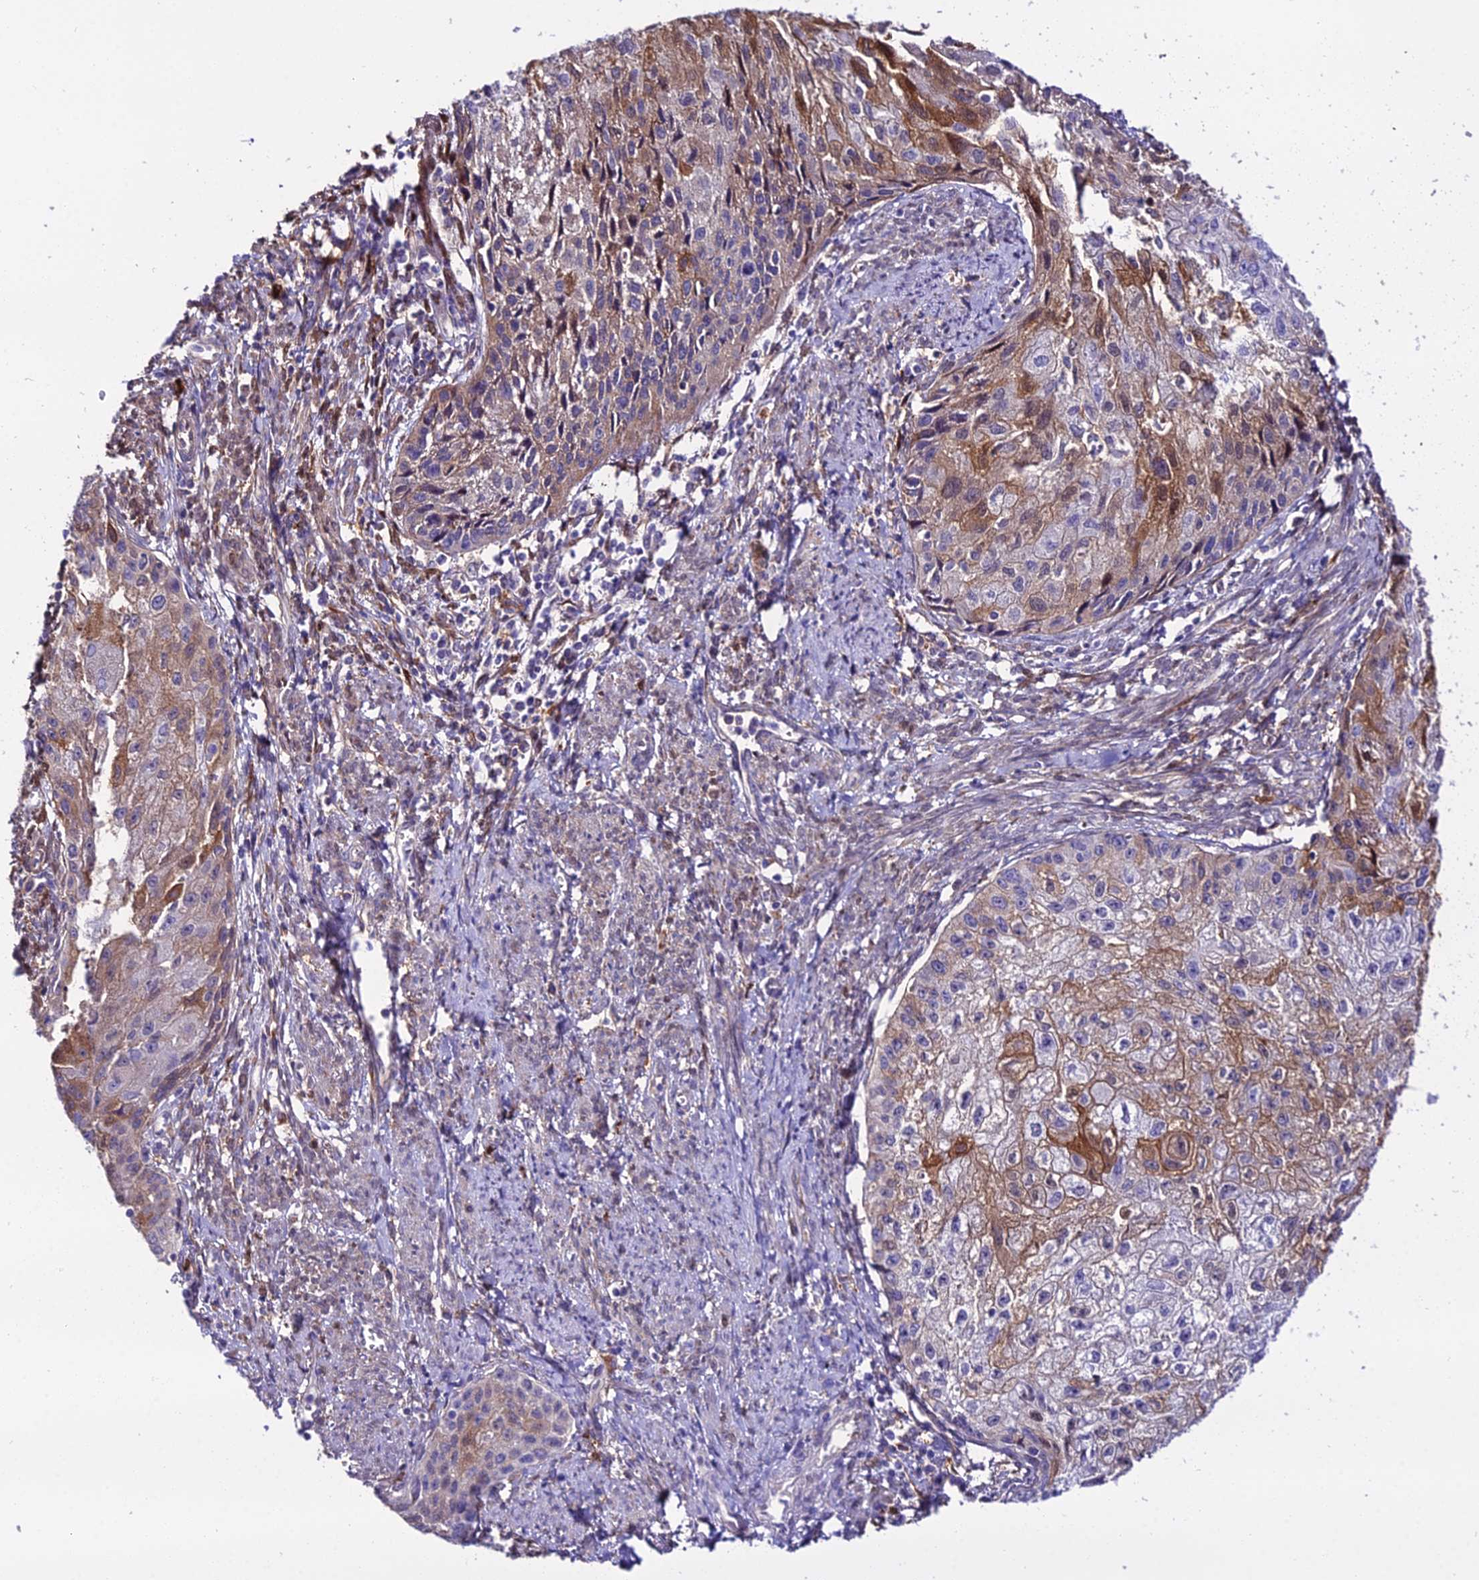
{"staining": {"intensity": "moderate", "quantity": "<25%", "location": "cytoplasmic/membranous"}, "tissue": "cervical cancer", "cell_type": "Tumor cells", "image_type": "cancer", "snomed": [{"axis": "morphology", "description": "Squamous cell carcinoma, NOS"}, {"axis": "topography", "description": "Cervix"}], "caption": "DAB immunohistochemical staining of squamous cell carcinoma (cervical) exhibits moderate cytoplasmic/membranous protein positivity in about <25% of tumor cells.", "gene": "MB21D2", "patient": {"sex": "female", "age": 67}}